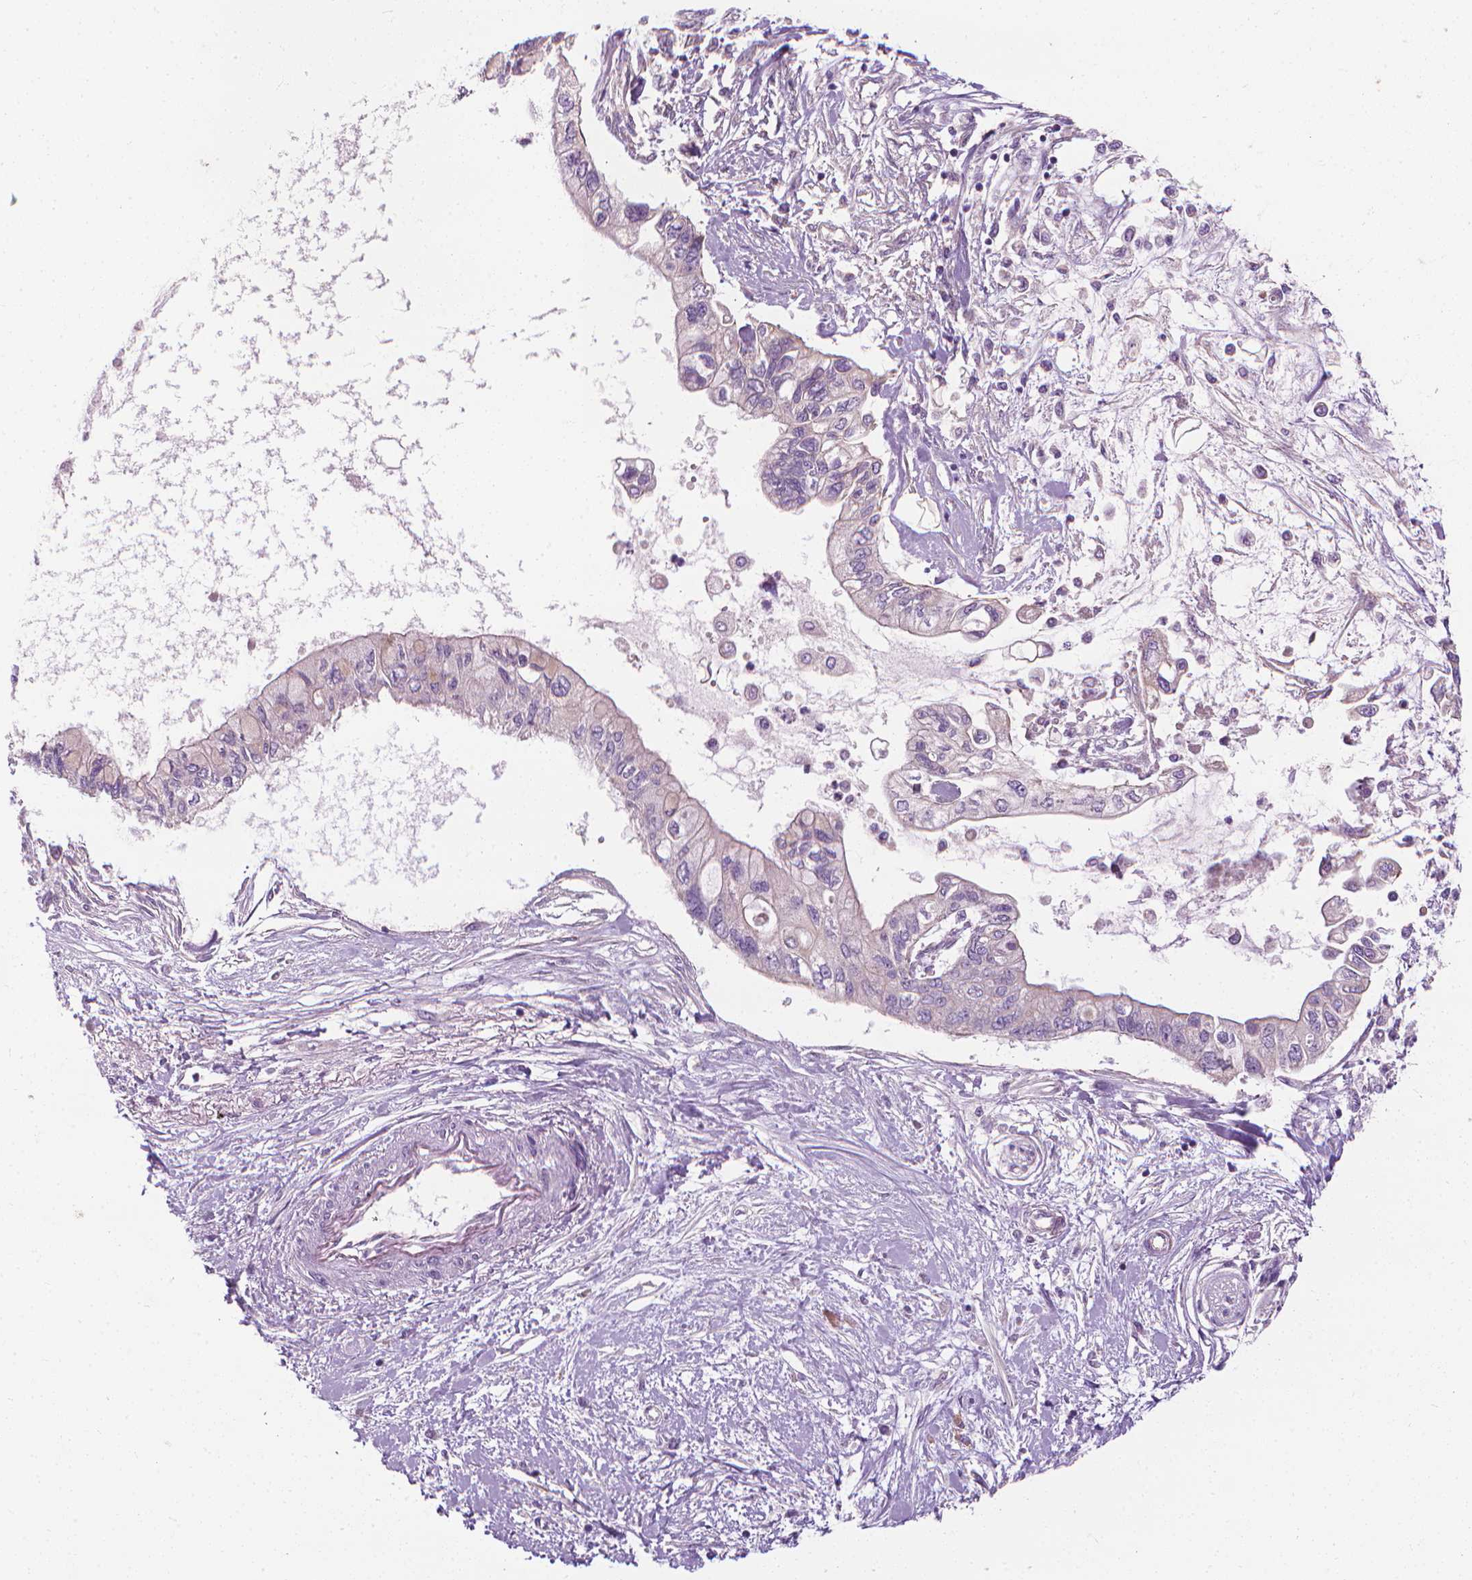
{"staining": {"intensity": "negative", "quantity": "none", "location": "none"}, "tissue": "pancreatic cancer", "cell_type": "Tumor cells", "image_type": "cancer", "snomed": [{"axis": "morphology", "description": "Adenocarcinoma, NOS"}, {"axis": "topography", "description": "Pancreas"}], "caption": "Pancreatic adenocarcinoma was stained to show a protein in brown. There is no significant staining in tumor cells.", "gene": "RIIAD1", "patient": {"sex": "female", "age": 77}}